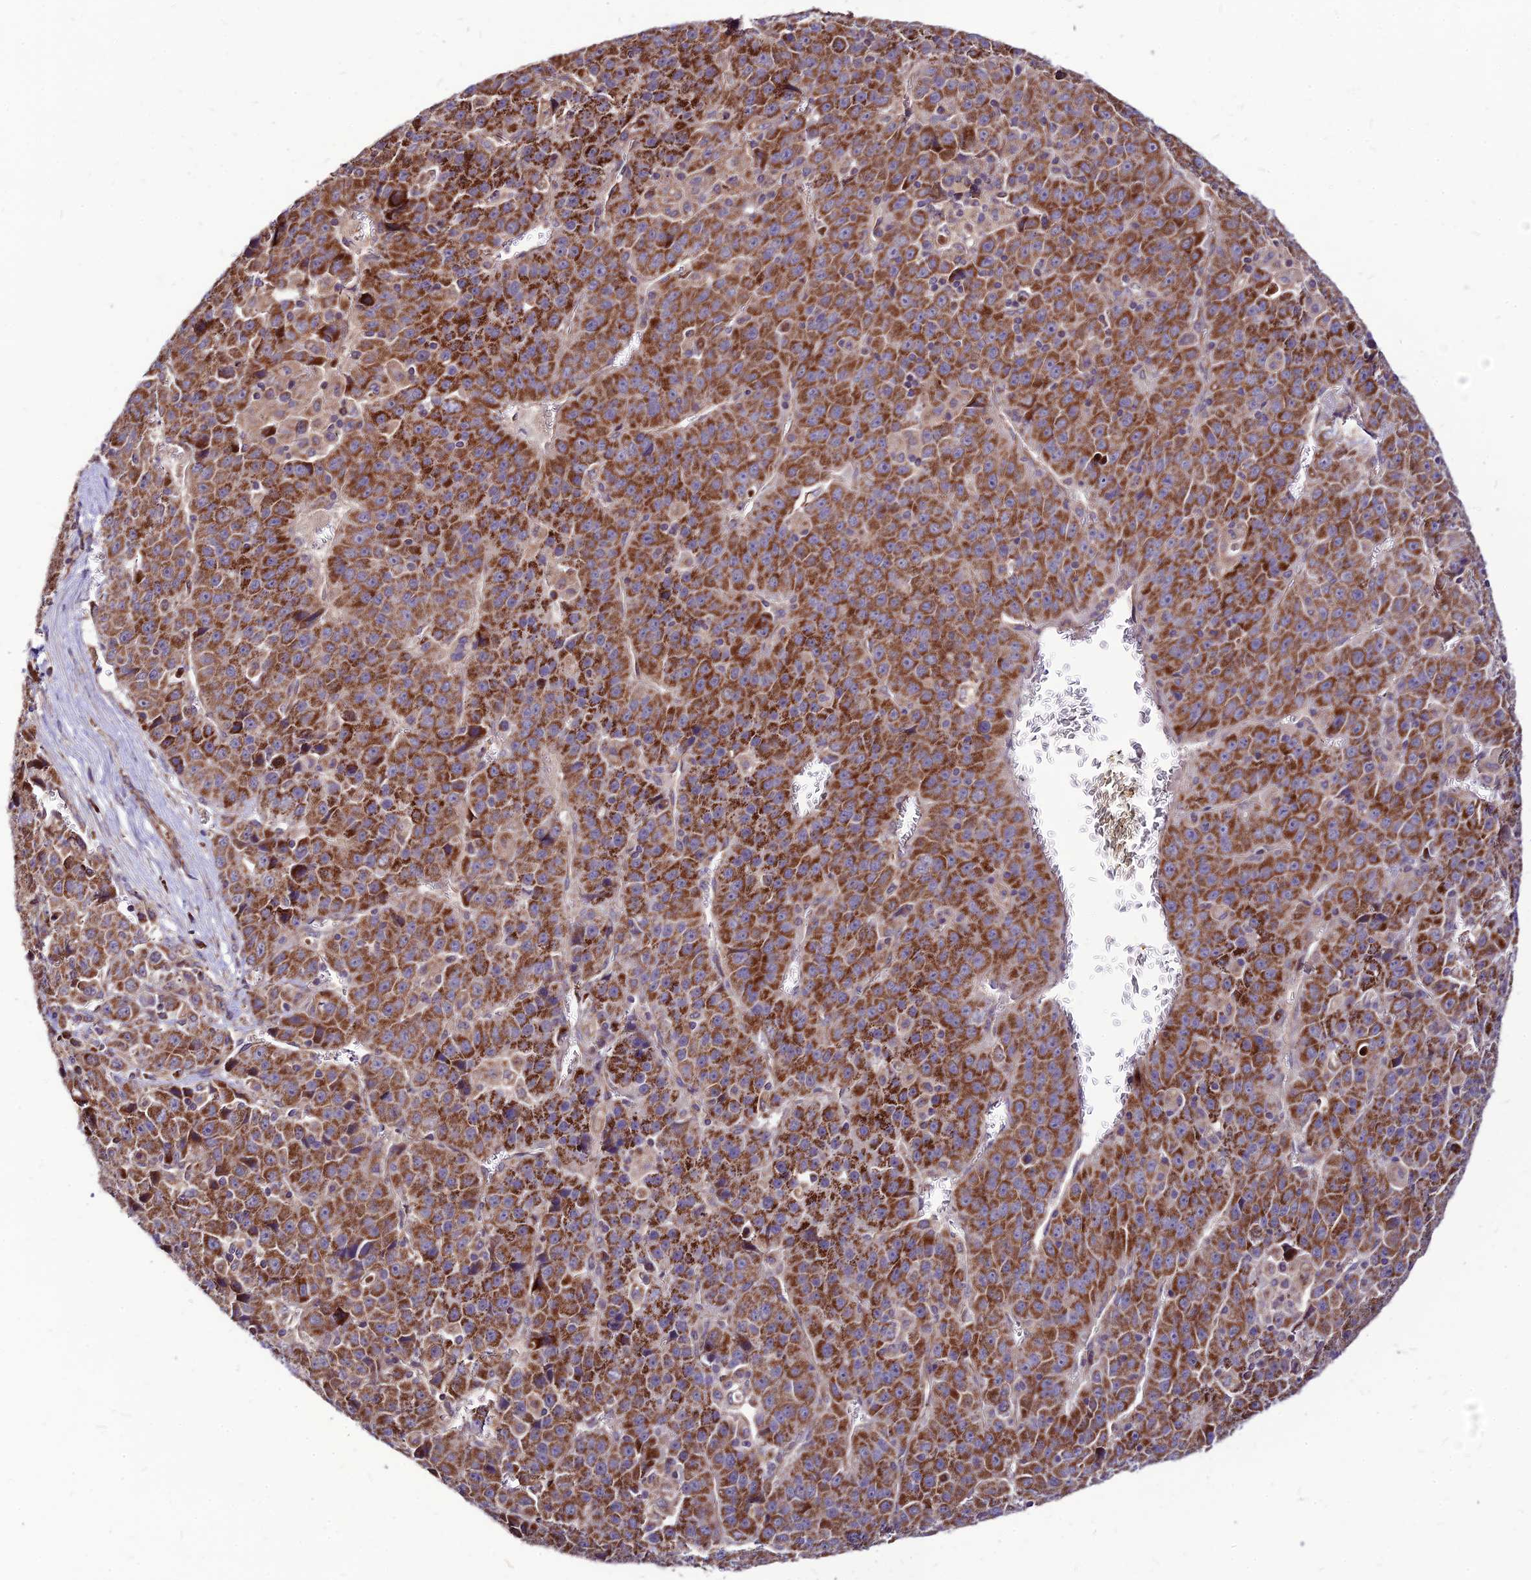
{"staining": {"intensity": "strong", "quantity": ">75%", "location": "cytoplasmic/membranous"}, "tissue": "liver cancer", "cell_type": "Tumor cells", "image_type": "cancer", "snomed": [{"axis": "morphology", "description": "Carcinoma, Hepatocellular, NOS"}, {"axis": "topography", "description": "Liver"}], "caption": "Protein analysis of liver hepatocellular carcinoma tissue demonstrates strong cytoplasmic/membranous expression in approximately >75% of tumor cells. The staining was performed using DAB, with brown indicating positive protein expression. Nuclei are stained blue with hematoxylin.", "gene": "ECI1", "patient": {"sex": "female", "age": 53}}